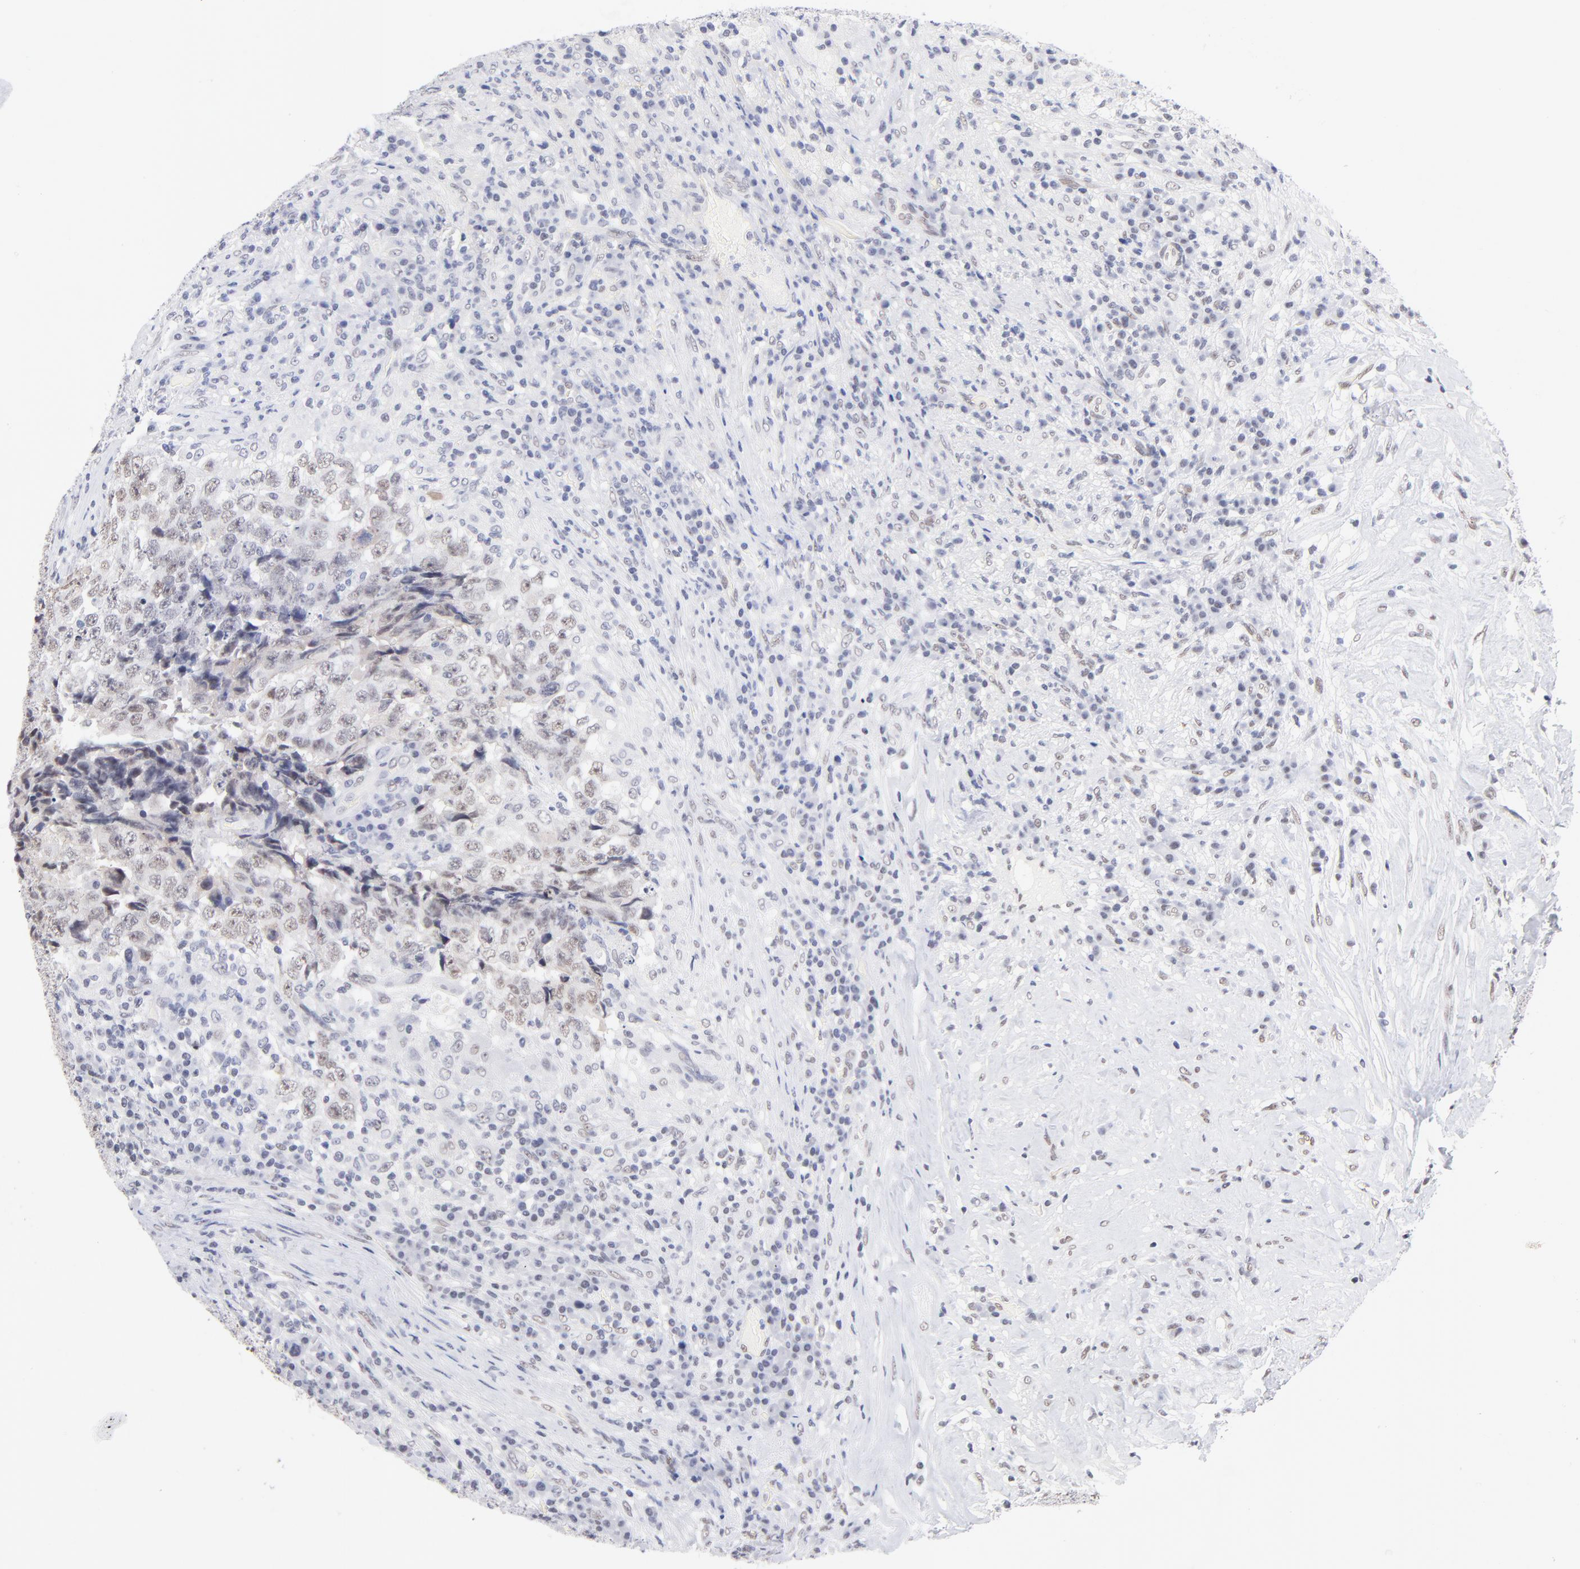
{"staining": {"intensity": "weak", "quantity": "25%-75%", "location": "nuclear"}, "tissue": "testis cancer", "cell_type": "Tumor cells", "image_type": "cancer", "snomed": [{"axis": "morphology", "description": "Necrosis, NOS"}, {"axis": "morphology", "description": "Carcinoma, Embryonal, NOS"}, {"axis": "topography", "description": "Testis"}], "caption": "Immunohistochemistry (IHC) (DAB) staining of human testis cancer shows weak nuclear protein expression in approximately 25%-75% of tumor cells.", "gene": "ZNF74", "patient": {"sex": "male", "age": 19}}